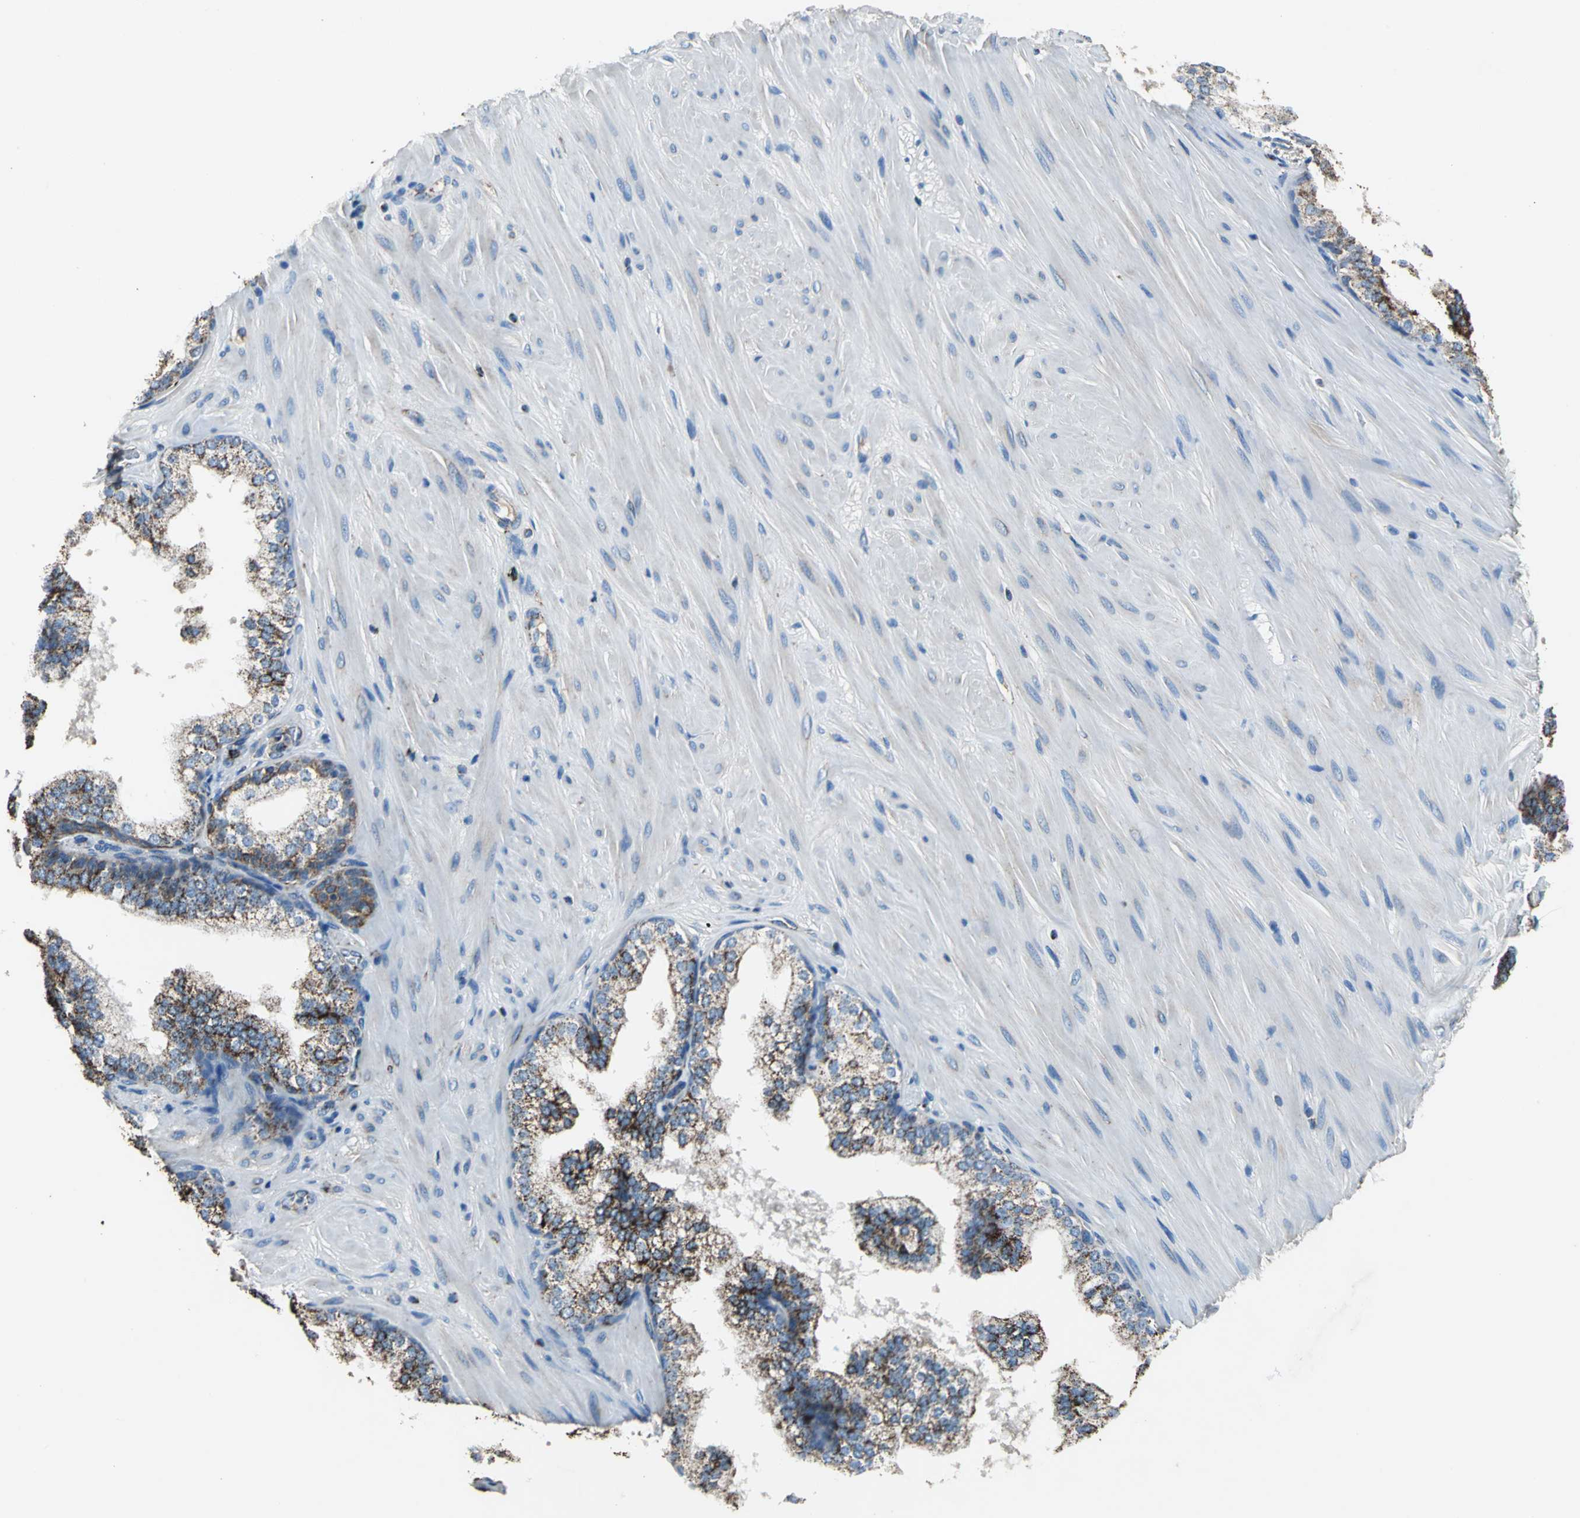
{"staining": {"intensity": "strong", "quantity": ">75%", "location": "cytoplasmic/membranous"}, "tissue": "prostate", "cell_type": "Glandular cells", "image_type": "normal", "snomed": [{"axis": "morphology", "description": "Normal tissue, NOS"}, {"axis": "topography", "description": "Prostate"}], "caption": "Approximately >75% of glandular cells in normal prostate exhibit strong cytoplasmic/membranous protein positivity as visualized by brown immunohistochemical staining.", "gene": "ECH1", "patient": {"sex": "male", "age": 60}}